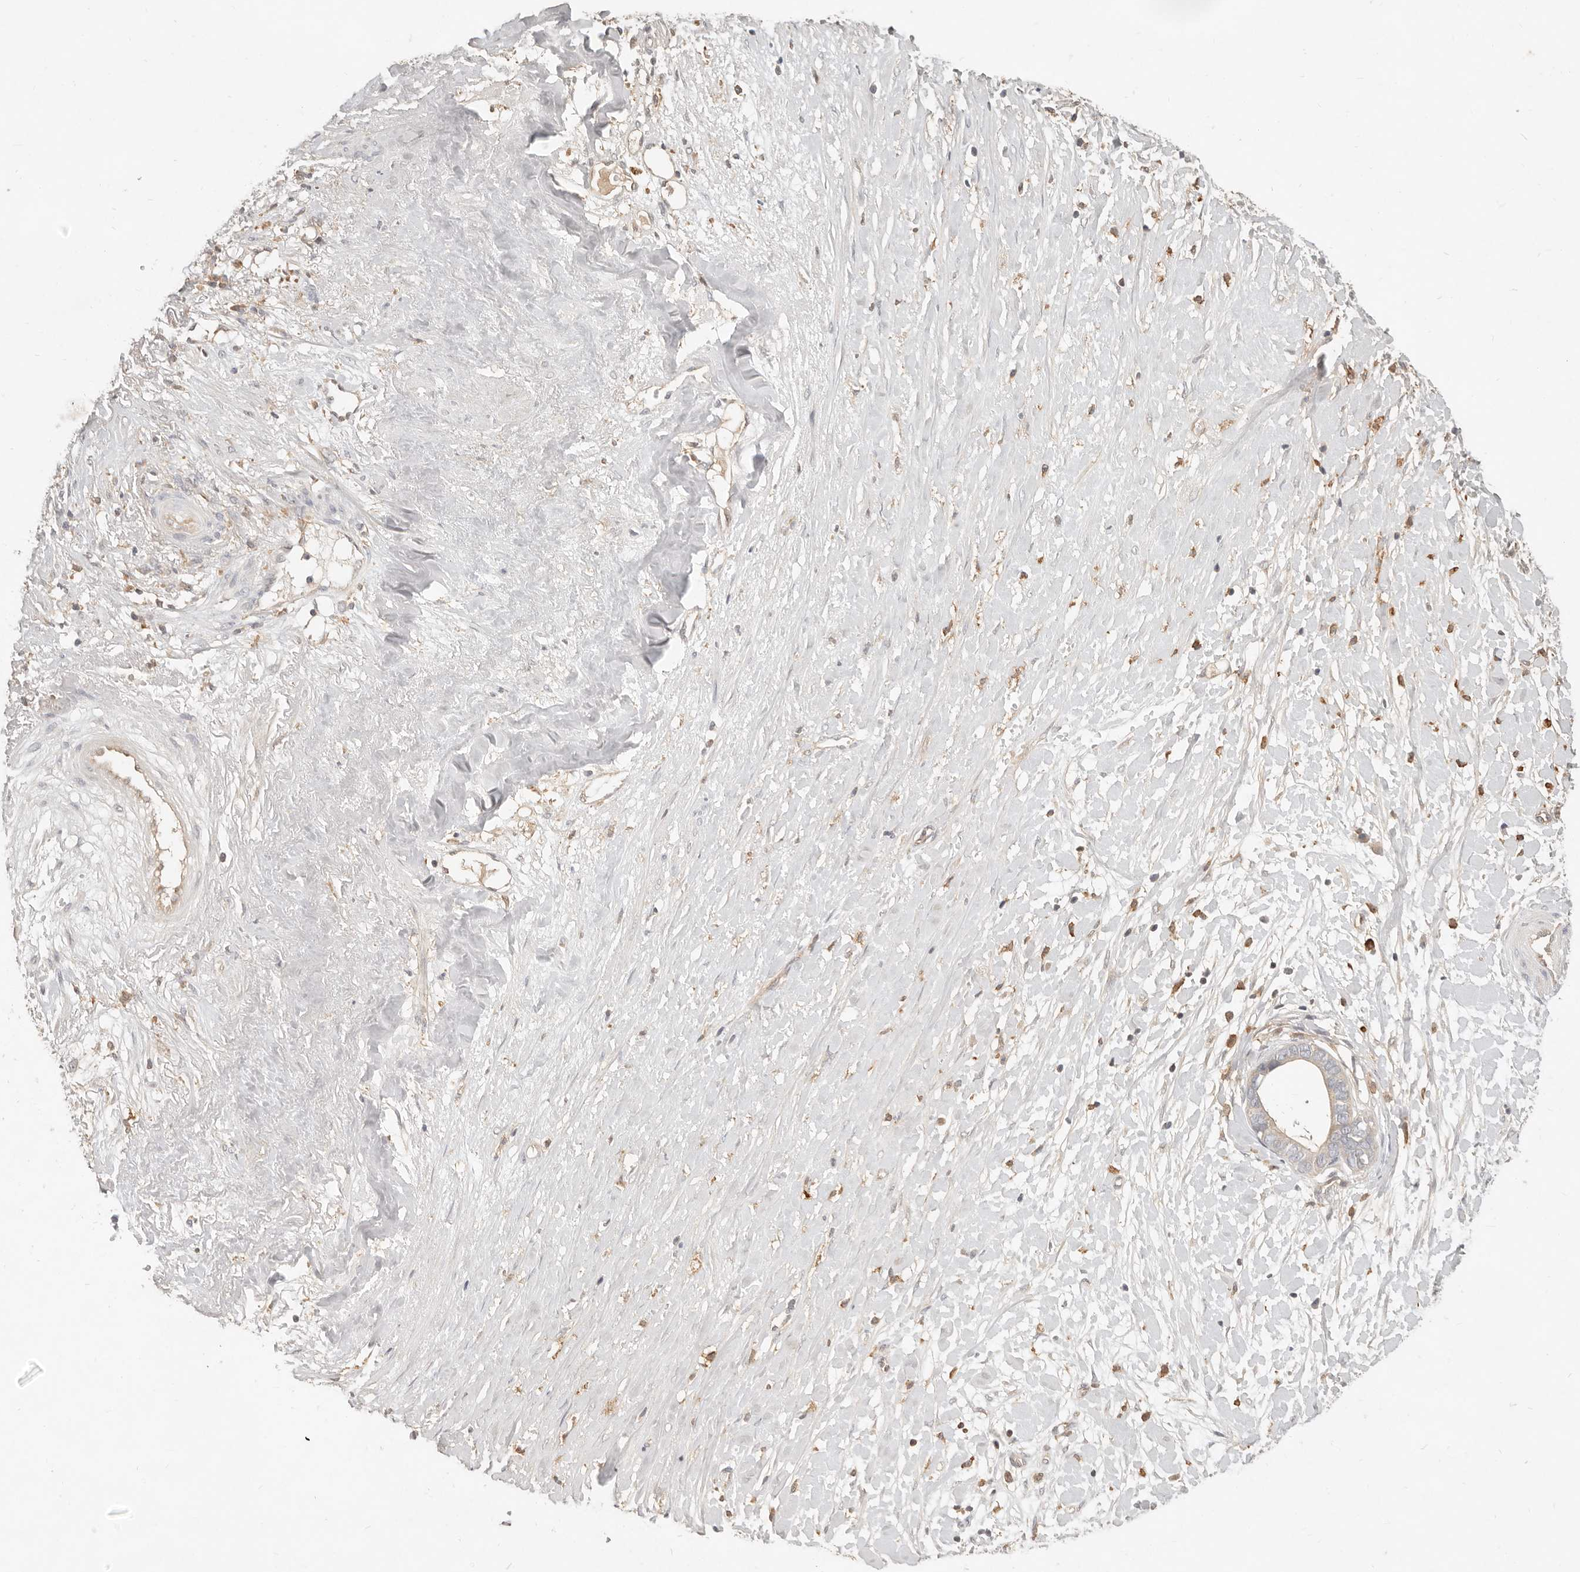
{"staining": {"intensity": "negative", "quantity": "none", "location": "none"}, "tissue": "liver cancer", "cell_type": "Tumor cells", "image_type": "cancer", "snomed": [{"axis": "morphology", "description": "Cholangiocarcinoma"}, {"axis": "topography", "description": "Liver"}], "caption": "Human liver cholangiocarcinoma stained for a protein using immunohistochemistry (IHC) exhibits no positivity in tumor cells.", "gene": "NECAP2", "patient": {"sex": "female", "age": 79}}